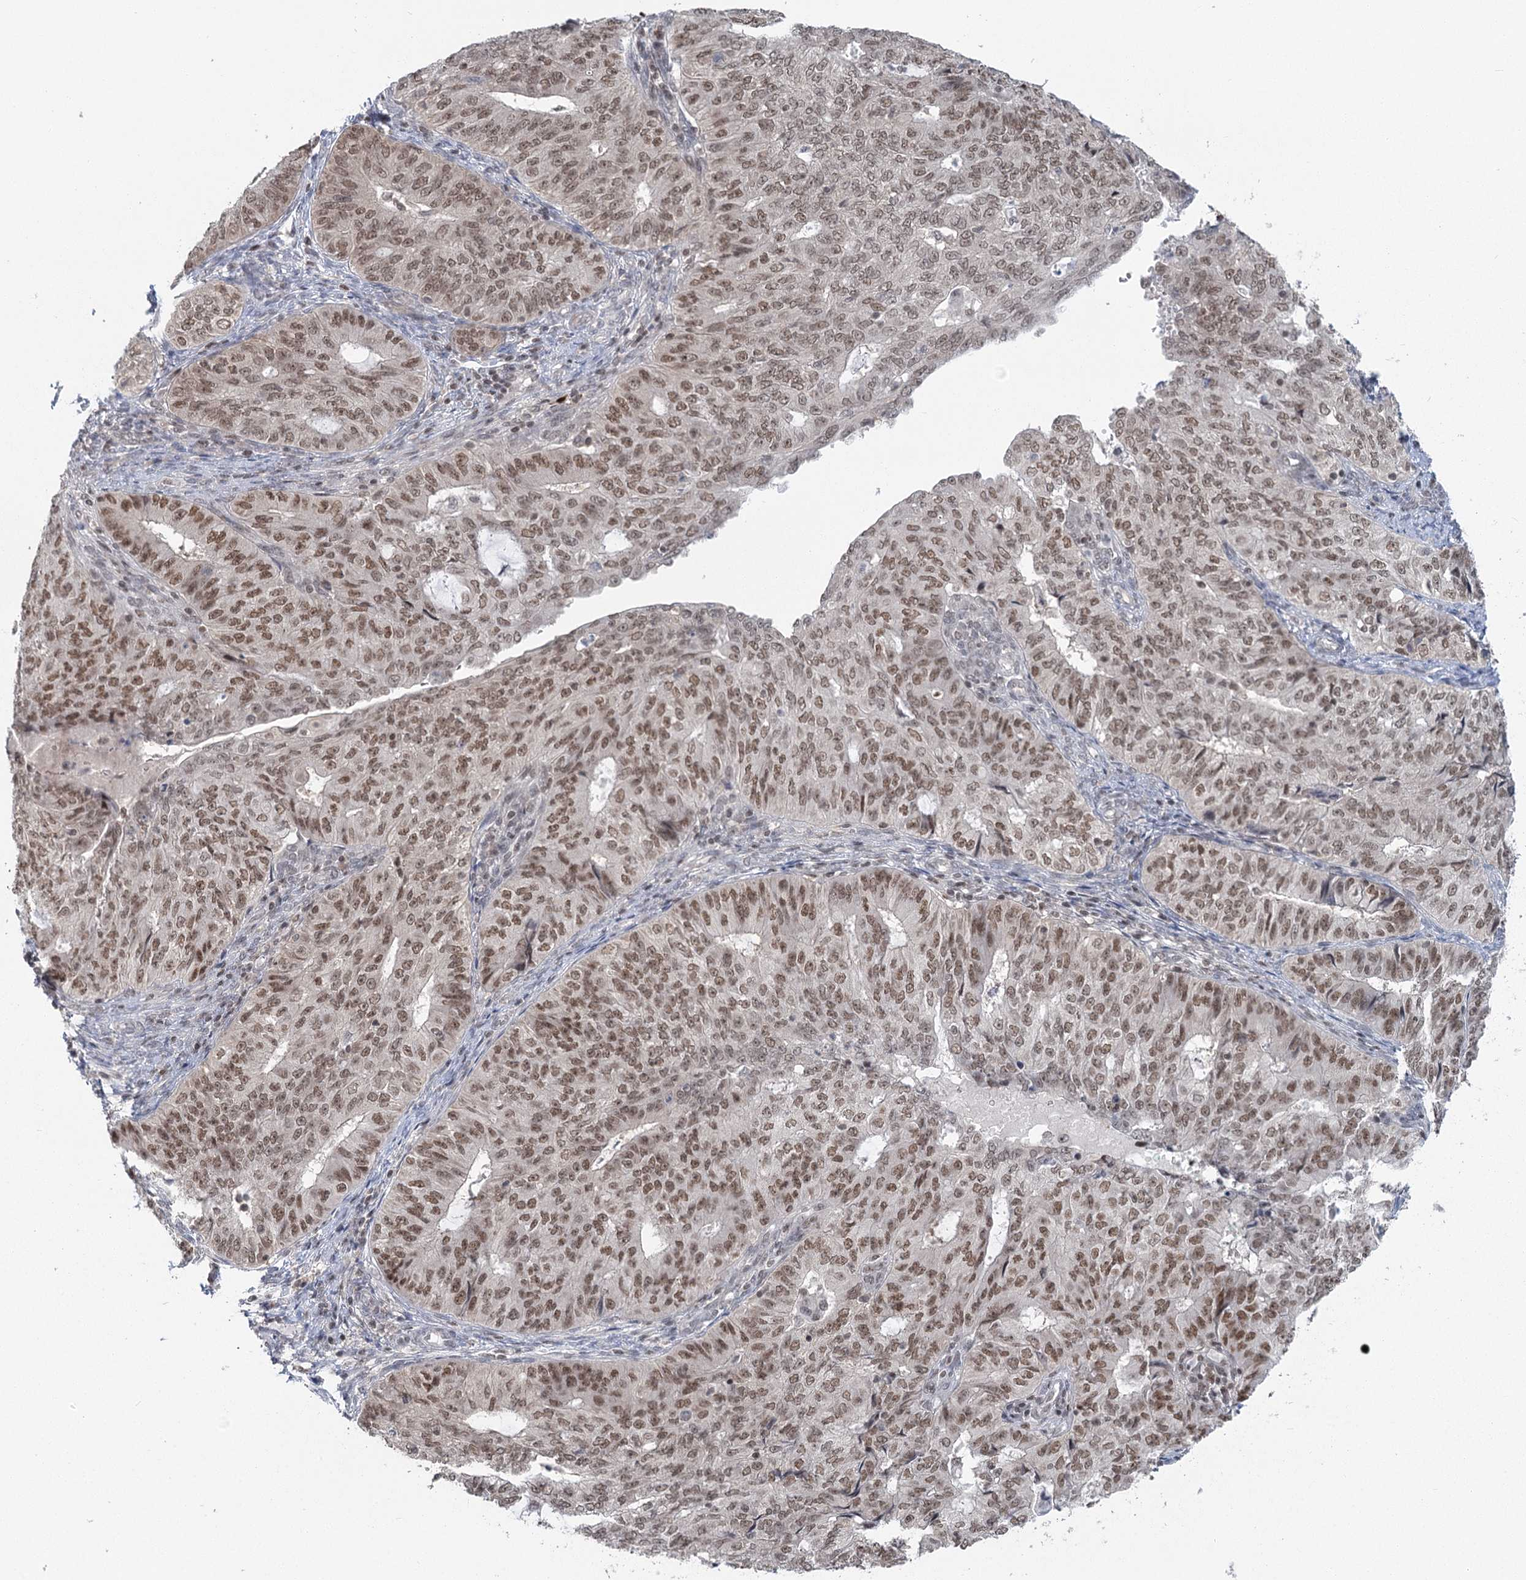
{"staining": {"intensity": "moderate", "quantity": ">75%", "location": "nuclear"}, "tissue": "endometrial cancer", "cell_type": "Tumor cells", "image_type": "cancer", "snomed": [{"axis": "morphology", "description": "Adenocarcinoma, NOS"}, {"axis": "topography", "description": "Endometrium"}], "caption": "Brown immunohistochemical staining in human endometrial adenocarcinoma displays moderate nuclear positivity in approximately >75% of tumor cells. (DAB IHC, brown staining for protein, blue staining for nuclei).", "gene": "PDS5A", "patient": {"sex": "female", "age": 32}}